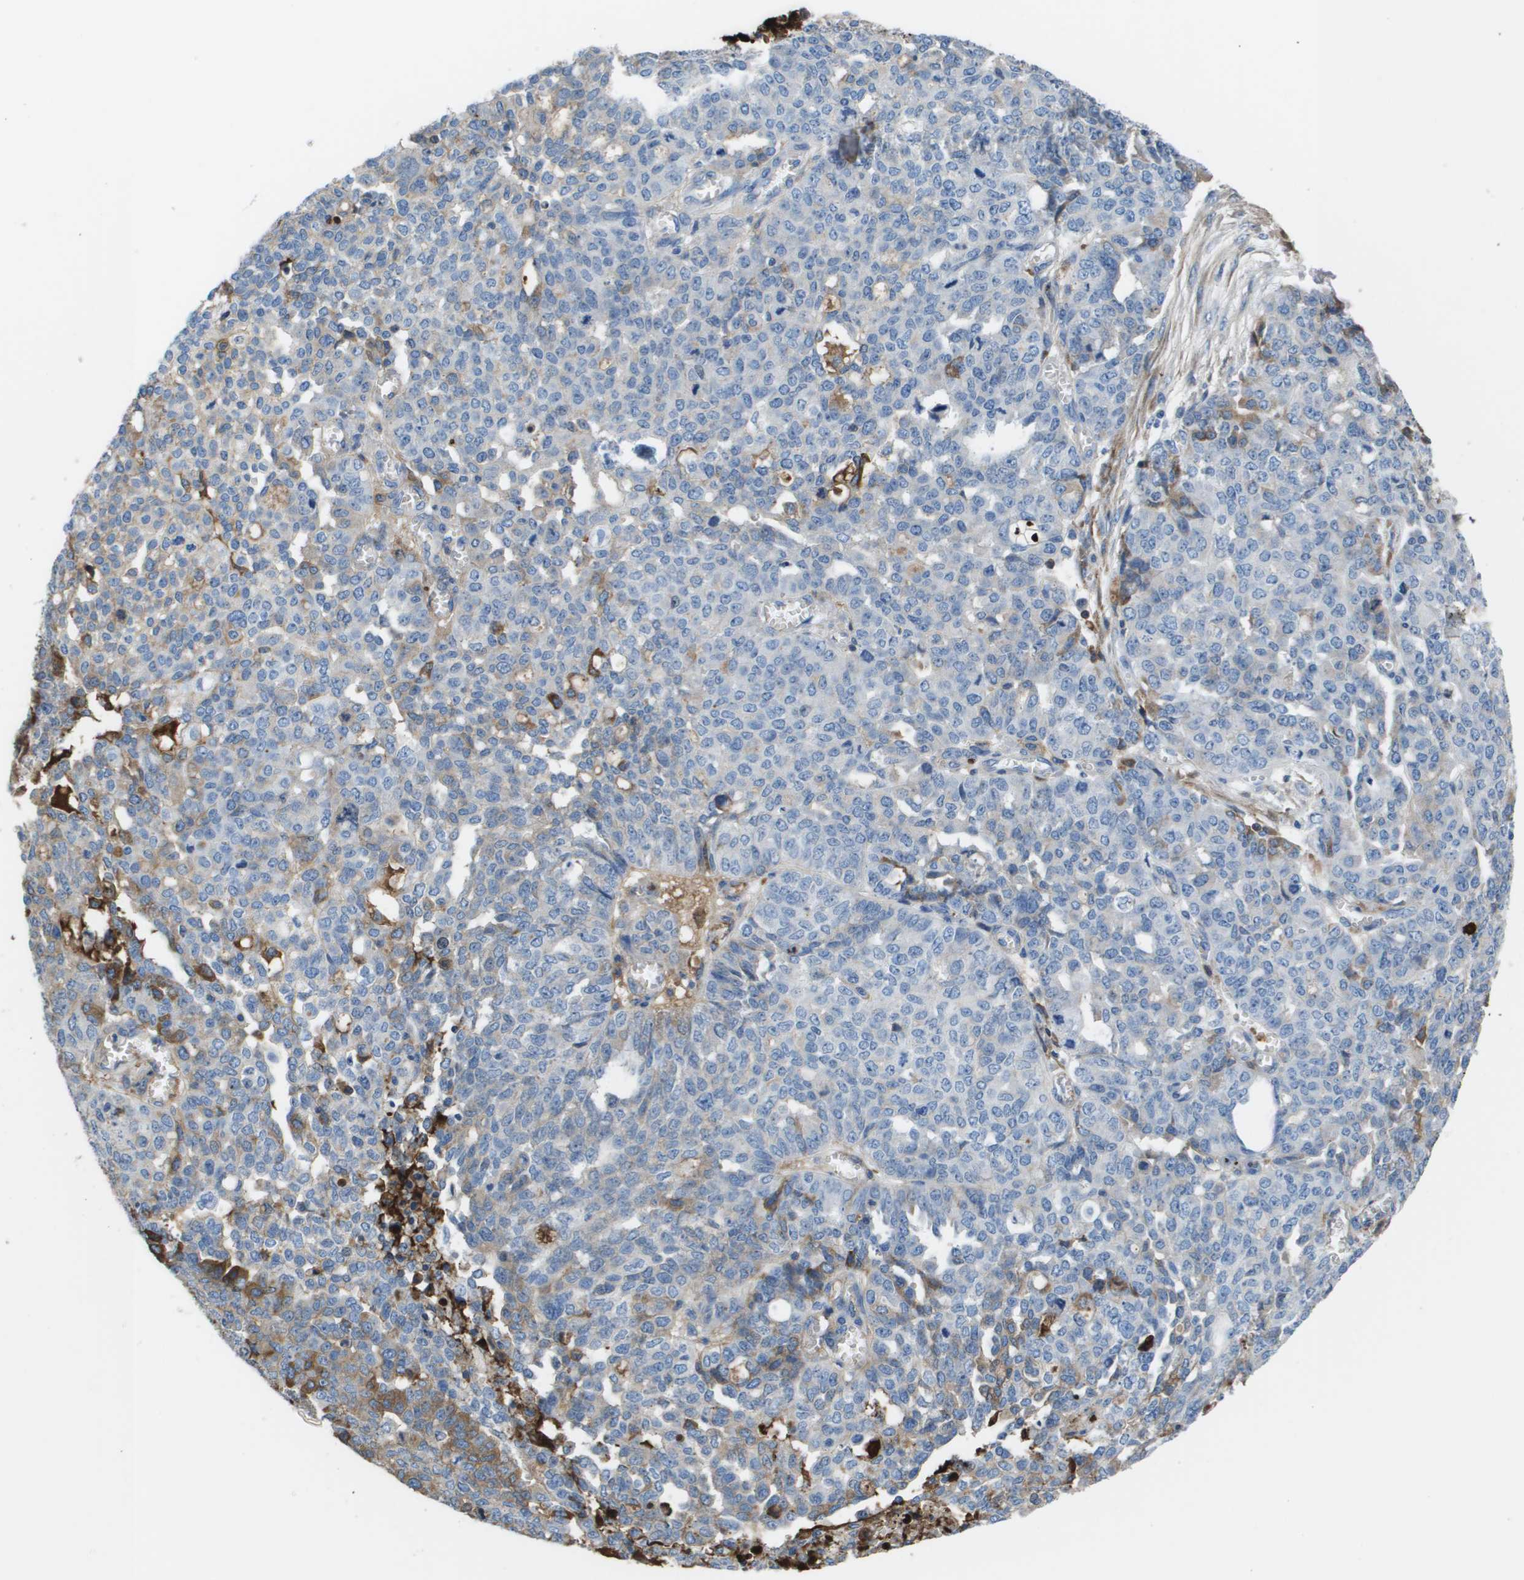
{"staining": {"intensity": "moderate", "quantity": "<25%", "location": "cytoplasmic/membranous"}, "tissue": "ovarian cancer", "cell_type": "Tumor cells", "image_type": "cancer", "snomed": [{"axis": "morphology", "description": "Cystadenocarcinoma, serous, NOS"}, {"axis": "topography", "description": "Ovary"}], "caption": "Brown immunohistochemical staining in human serous cystadenocarcinoma (ovarian) shows moderate cytoplasmic/membranous expression in about <25% of tumor cells. The staining was performed using DAB, with brown indicating positive protein expression. Nuclei are stained blue with hematoxylin.", "gene": "VTN", "patient": {"sex": "female", "age": 56}}